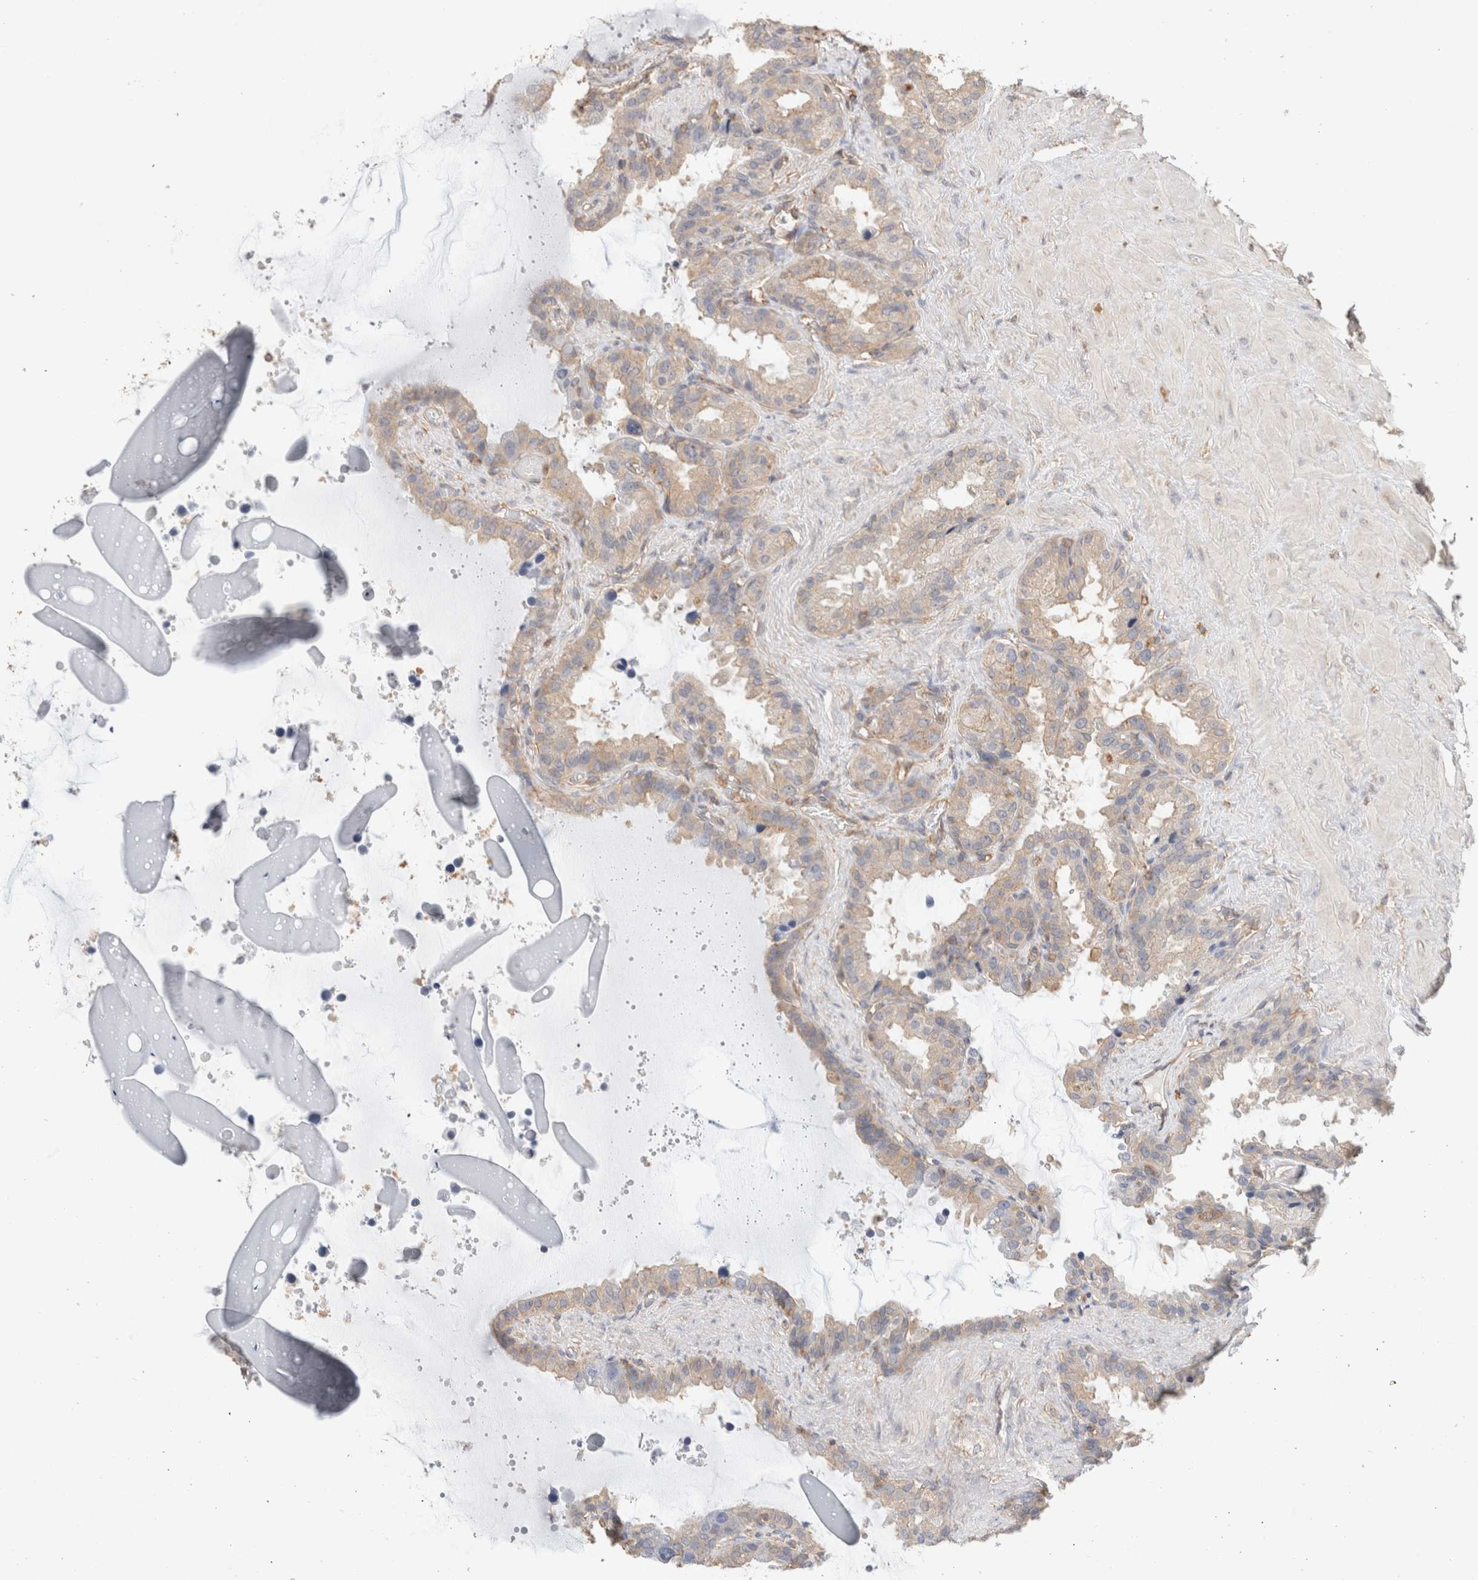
{"staining": {"intensity": "moderate", "quantity": "25%-75%", "location": "cytoplasmic/membranous"}, "tissue": "seminal vesicle", "cell_type": "Glandular cells", "image_type": "normal", "snomed": [{"axis": "morphology", "description": "Normal tissue, NOS"}, {"axis": "topography", "description": "Seminal veicle"}], "caption": "Immunohistochemistry (IHC) micrograph of benign seminal vesicle stained for a protein (brown), which reveals medium levels of moderate cytoplasmic/membranous staining in approximately 25%-75% of glandular cells.", "gene": "CFAP418", "patient": {"sex": "male", "age": 46}}